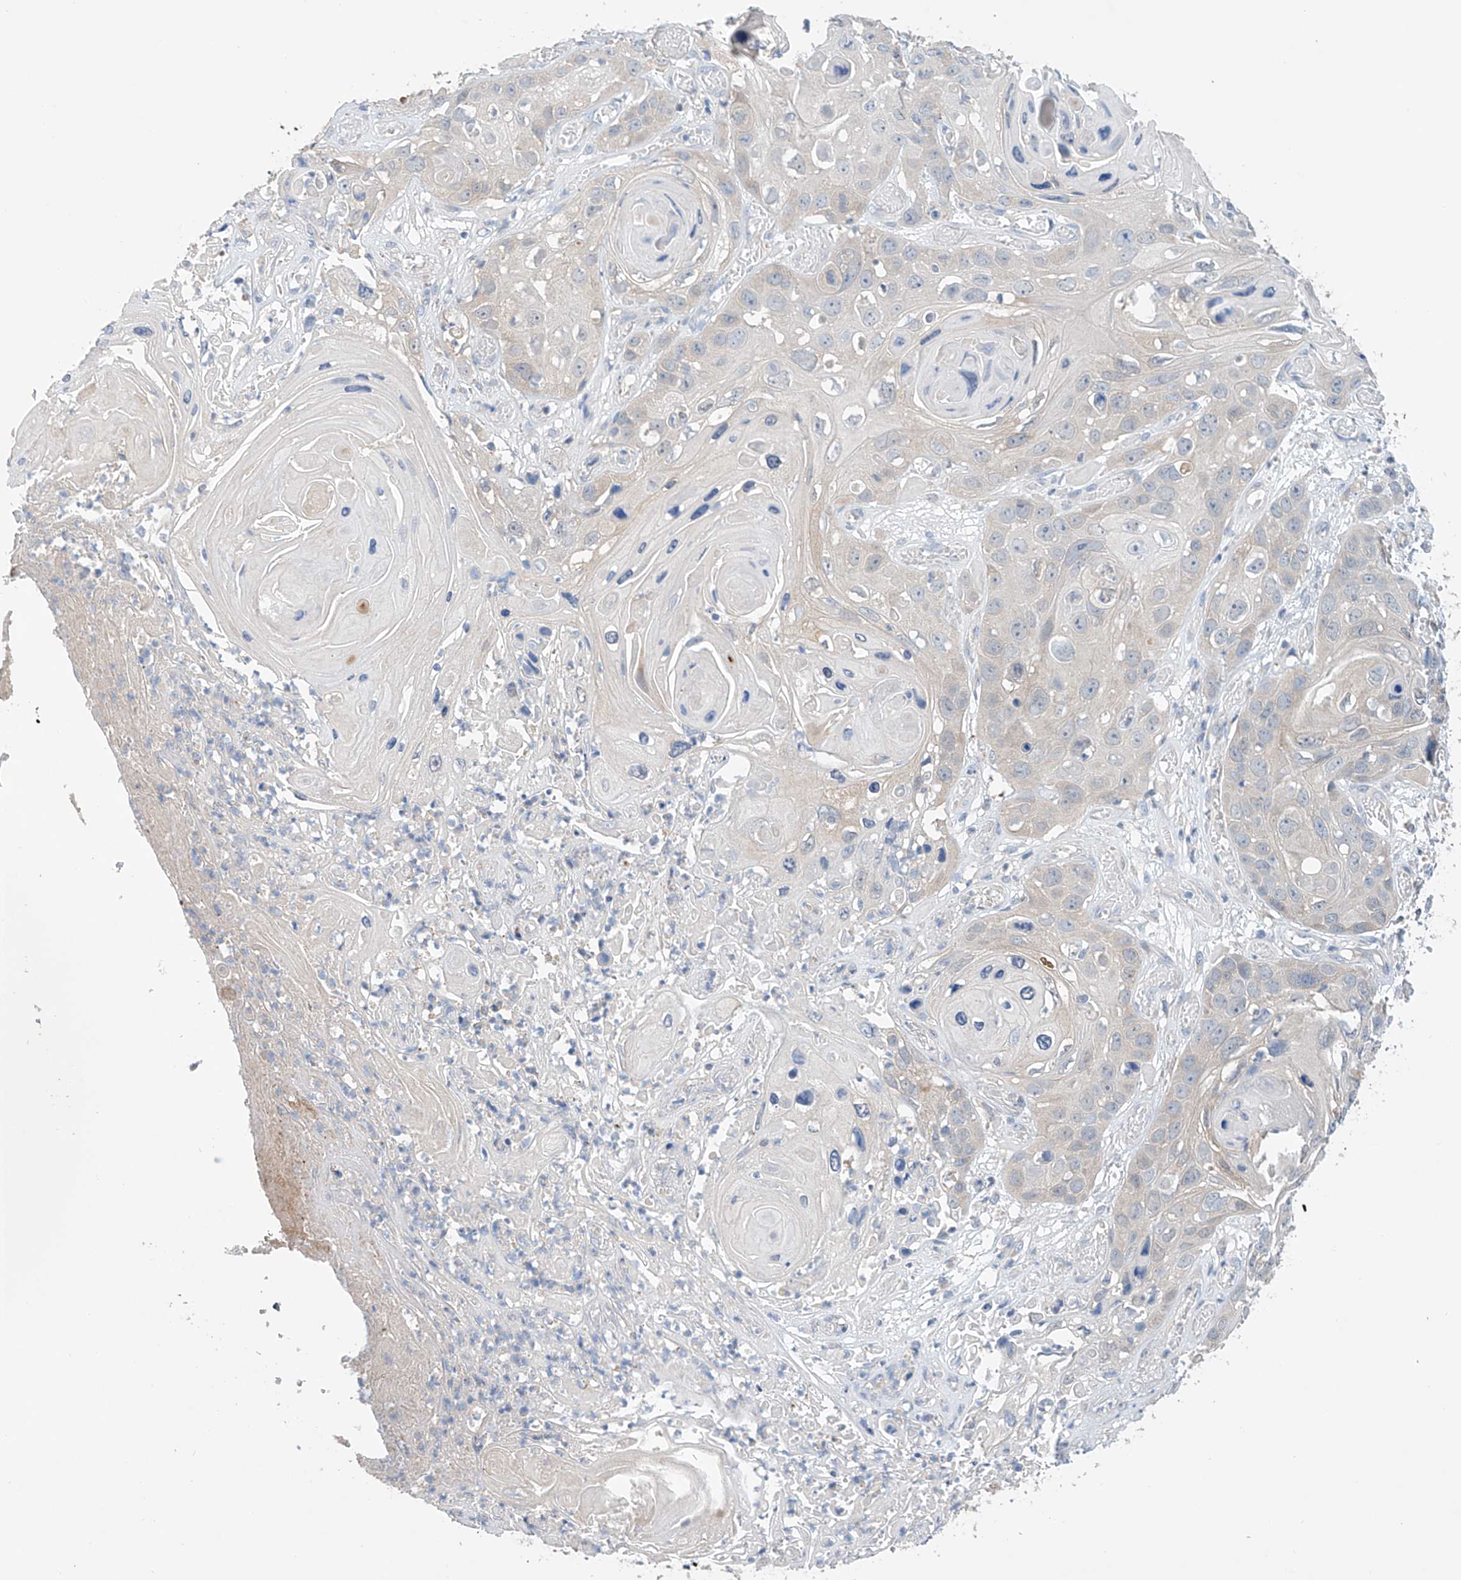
{"staining": {"intensity": "weak", "quantity": "<25%", "location": "cytoplasmic/membranous"}, "tissue": "skin cancer", "cell_type": "Tumor cells", "image_type": "cancer", "snomed": [{"axis": "morphology", "description": "Squamous cell carcinoma, NOS"}, {"axis": "topography", "description": "Skin"}], "caption": "Immunohistochemistry (IHC) photomicrograph of neoplastic tissue: skin cancer stained with DAB displays no significant protein positivity in tumor cells.", "gene": "GPC4", "patient": {"sex": "male", "age": 55}}